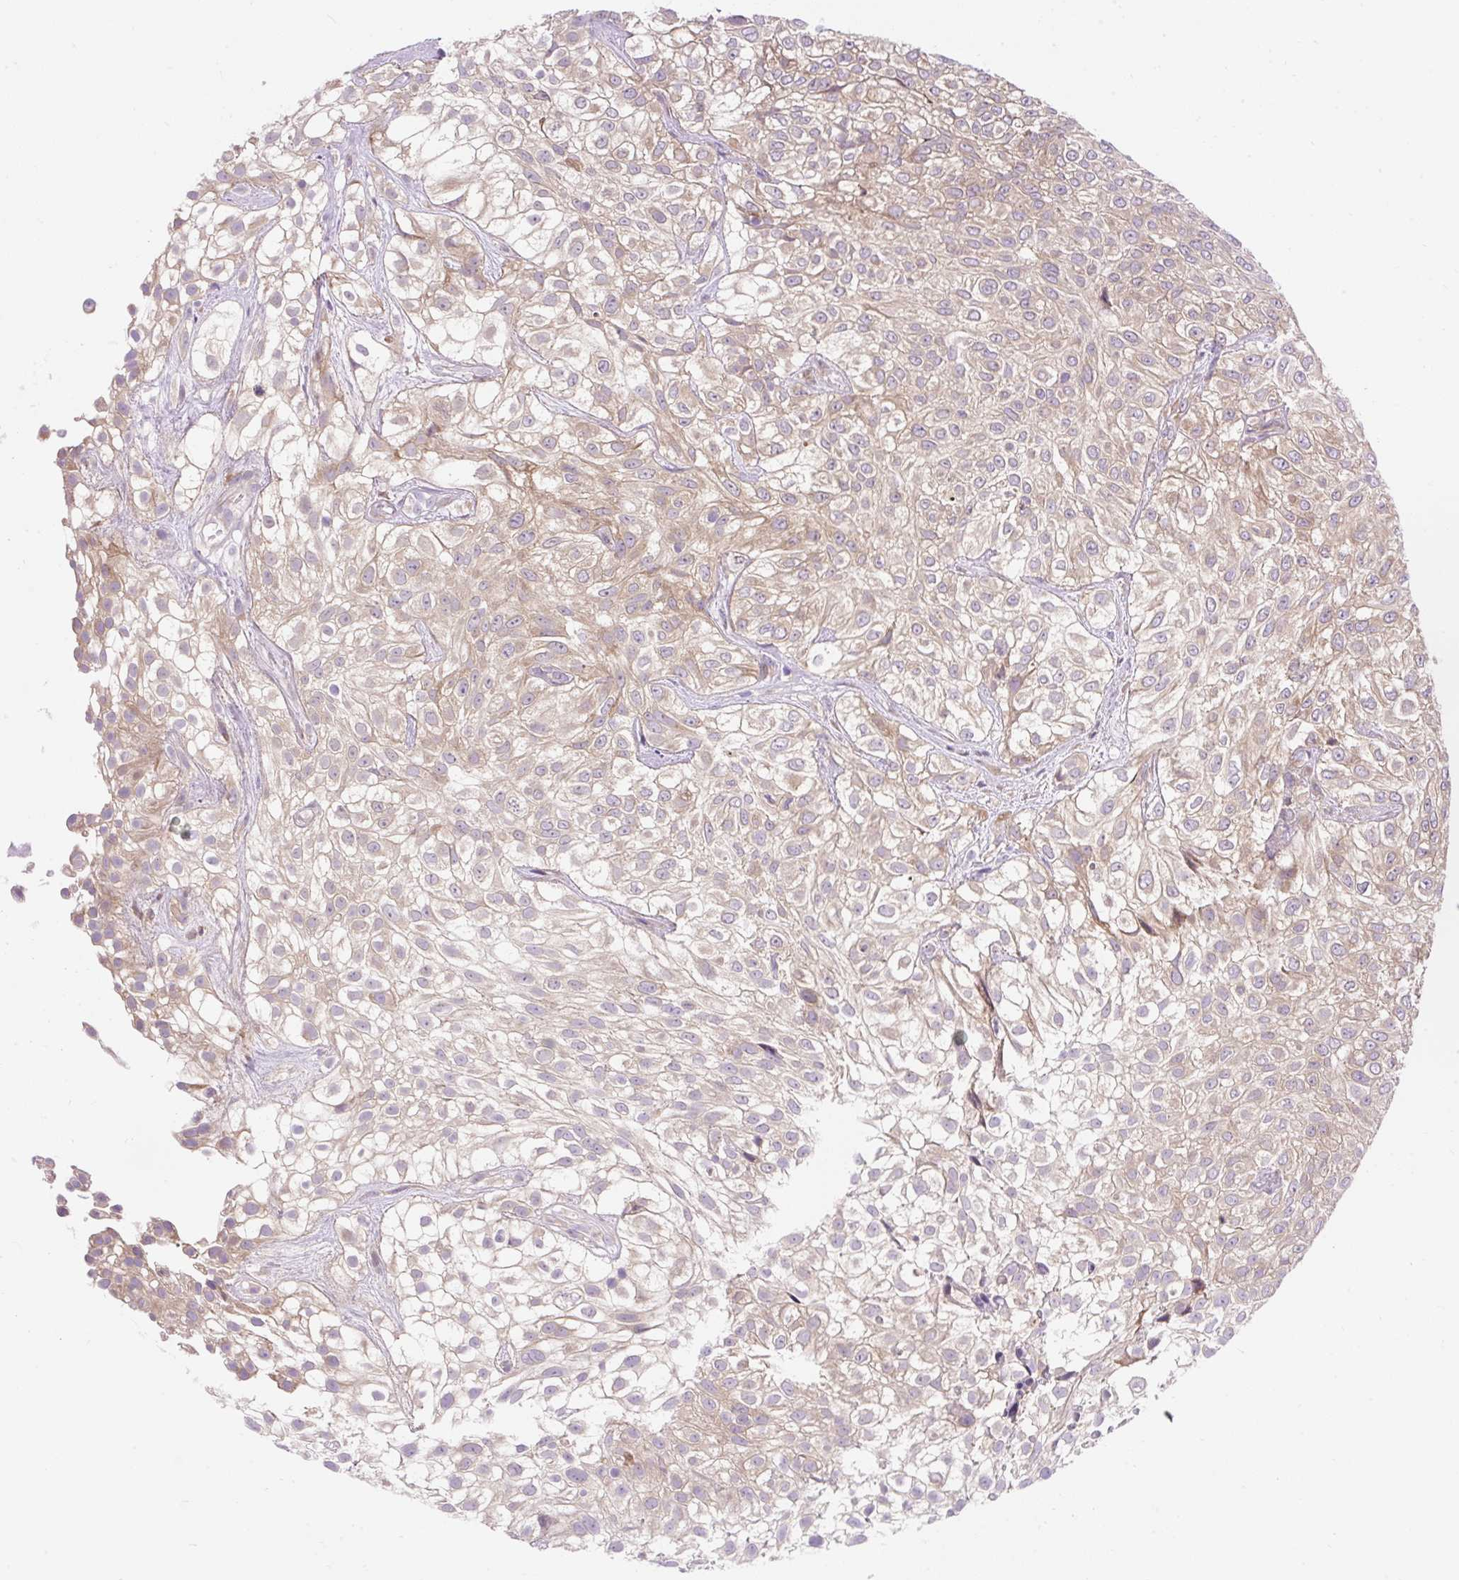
{"staining": {"intensity": "weak", "quantity": "25%-75%", "location": "cytoplasmic/membranous"}, "tissue": "urothelial cancer", "cell_type": "Tumor cells", "image_type": "cancer", "snomed": [{"axis": "morphology", "description": "Urothelial carcinoma, High grade"}, {"axis": "topography", "description": "Urinary bladder"}], "caption": "Urothelial carcinoma (high-grade) stained for a protein displays weak cytoplasmic/membranous positivity in tumor cells.", "gene": "GPR45", "patient": {"sex": "male", "age": 56}}